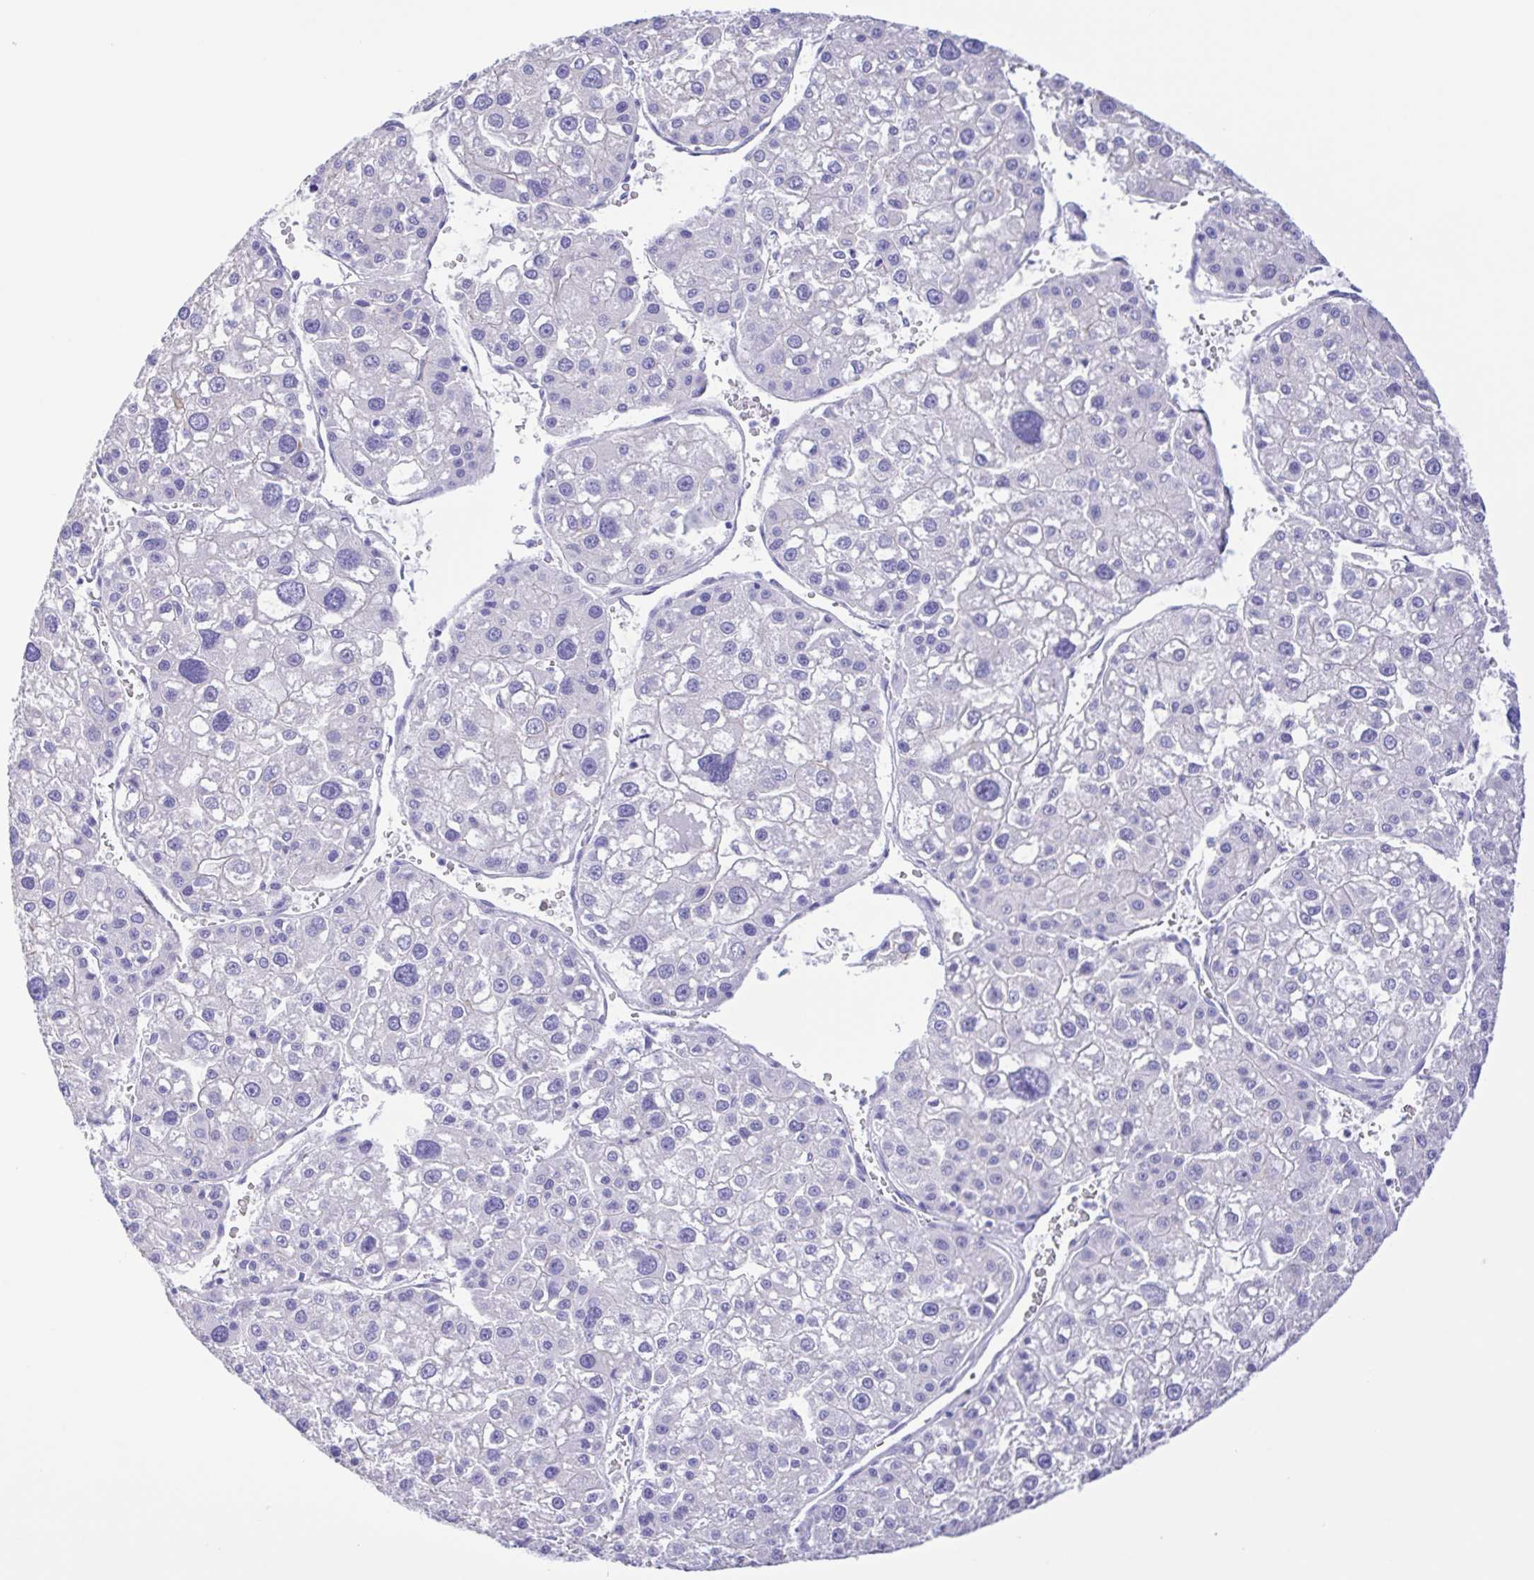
{"staining": {"intensity": "negative", "quantity": "none", "location": "none"}, "tissue": "liver cancer", "cell_type": "Tumor cells", "image_type": "cancer", "snomed": [{"axis": "morphology", "description": "Carcinoma, Hepatocellular, NOS"}, {"axis": "topography", "description": "Liver"}], "caption": "High magnification brightfield microscopy of liver cancer (hepatocellular carcinoma) stained with DAB (3,3'-diaminobenzidine) (brown) and counterstained with hematoxylin (blue): tumor cells show no significant staining. Nuclei are stained in blue.", "gene": "CYP11A1", "patient": {"sex": "male", "age": 73}}